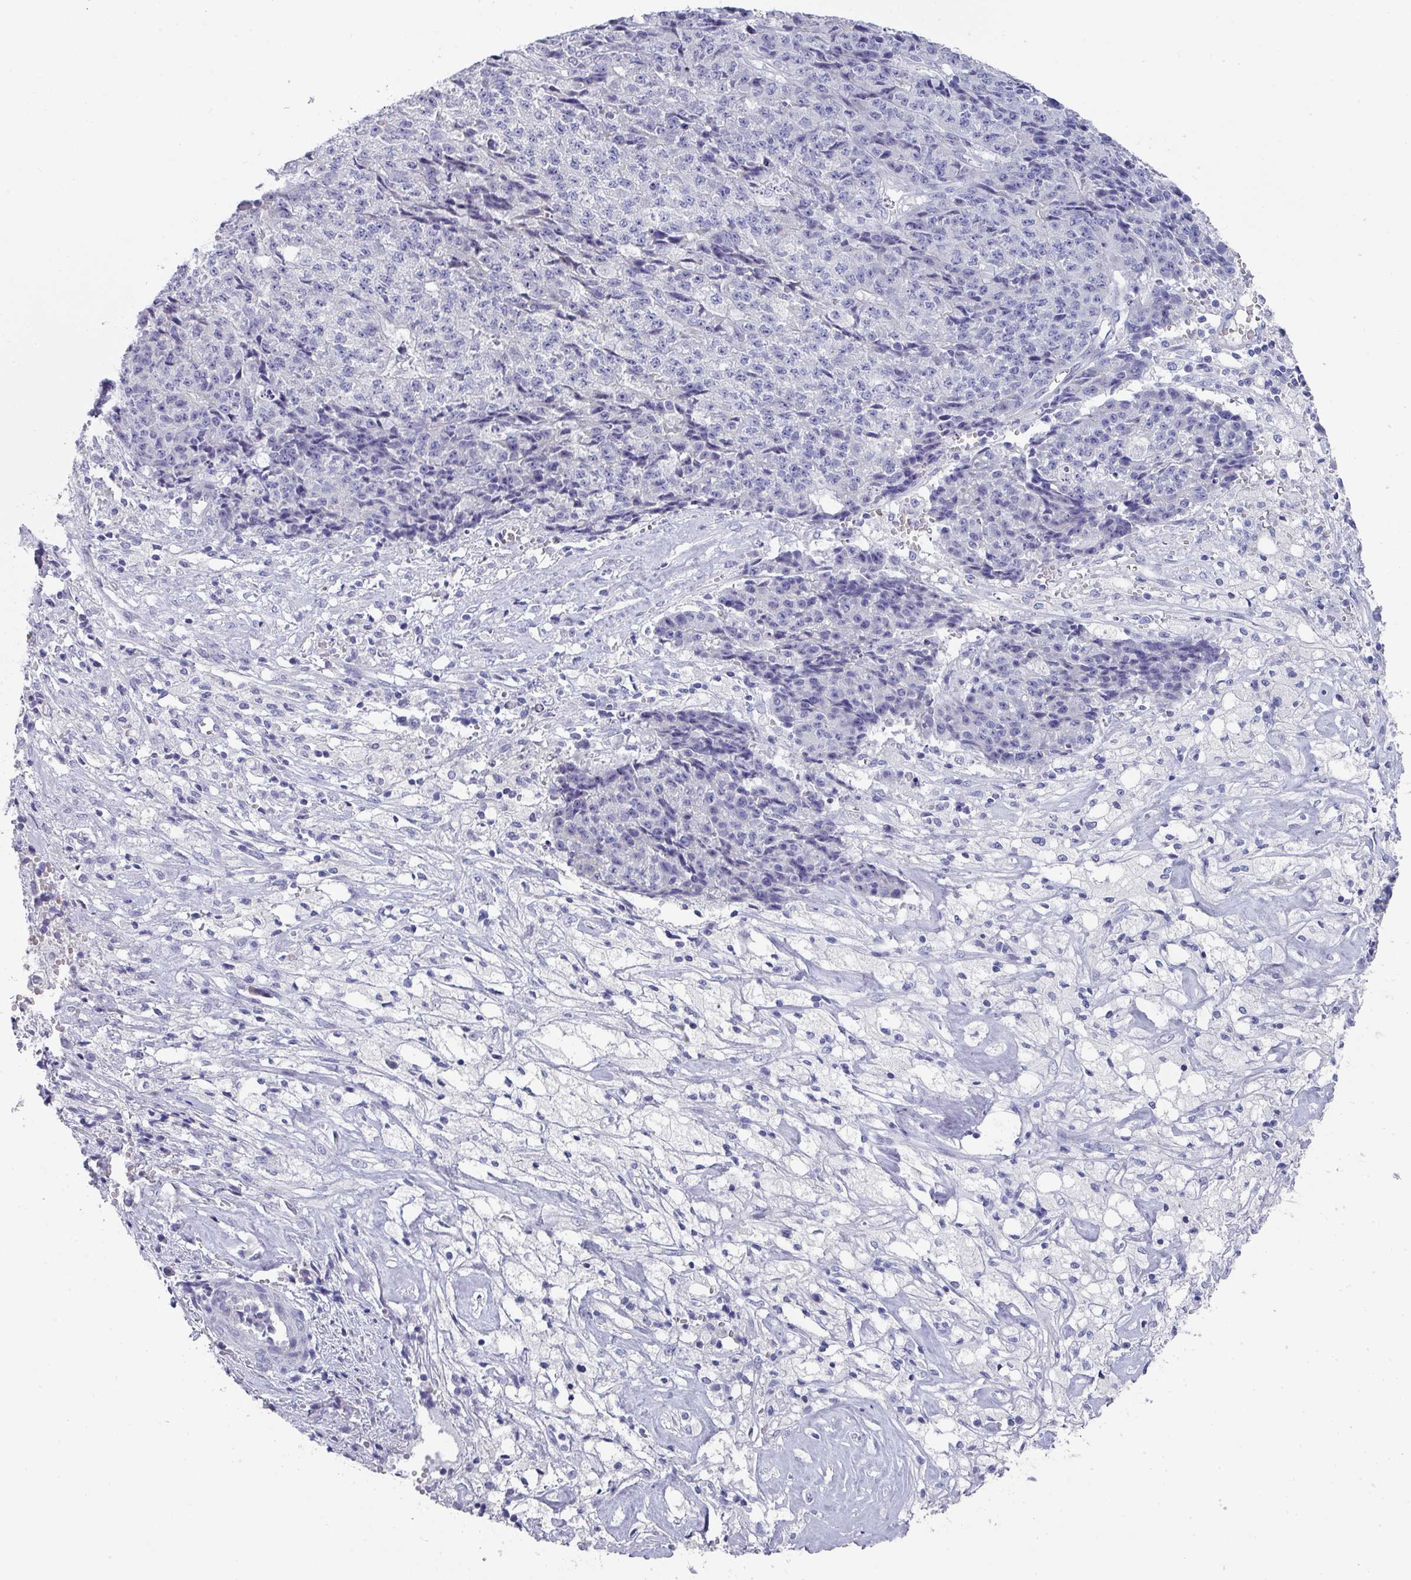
{"staining": {"intensity": "negative", "quantity": "none", "location": "none"}, "tissue": "ovarian cancer", "cell_type": "Tumor cells", "image_type": "cancer", "snomed": [{"axis": "morphology", "description": "Carcinoma, endometroid"}, {"axis": "topography", "description": "Ovary"}], "caption": "Immunohistochemistry image of neoplastic tissue: human ovarian cancer stained with DAB (3,3'-diaminobenzidine) displays no significant protein expression in tumor cells.", "gene": "DEFB115", "patient": {"sex": "female", "age": 42}}